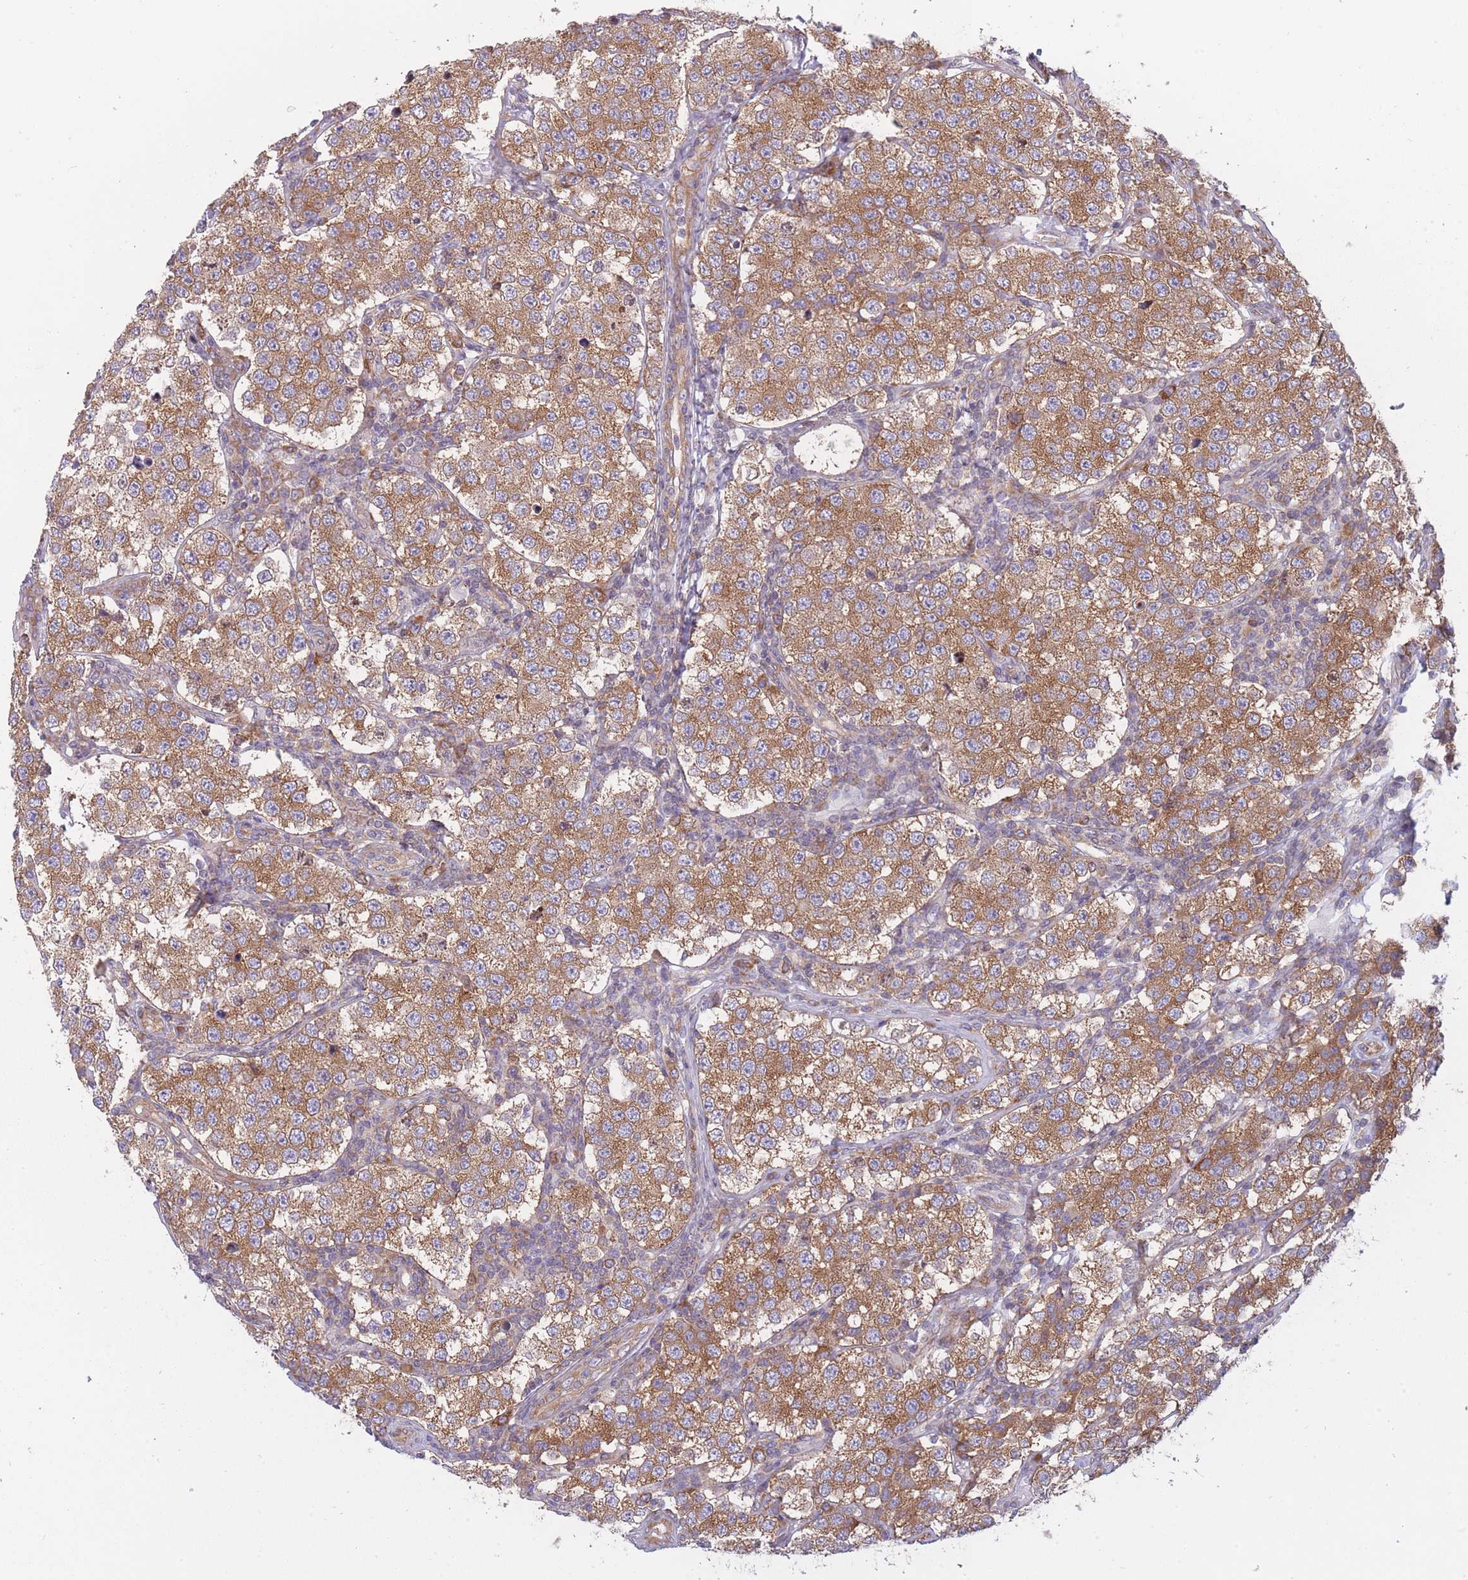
{"staining": {"intensity": "moderate", "quantity": ">75%", "location": "cytoplasmic/membranous"}, "tissue": "testis cancer", "cell_type": "Tumor cells", "image_type": "cancer", "snomed": [{"axis": "morphology", "description": "Seminoma, NOS"}, {"axis": "topography", "description": "Testis"}], "caption": "A medium amount of moderate cytoplasmic/membranous expression is seen in about >75% of tumor cells in seminoma (testis) tissue.", "gene": "CCDC124", "patient": {"sex": "male", "age": 34}}